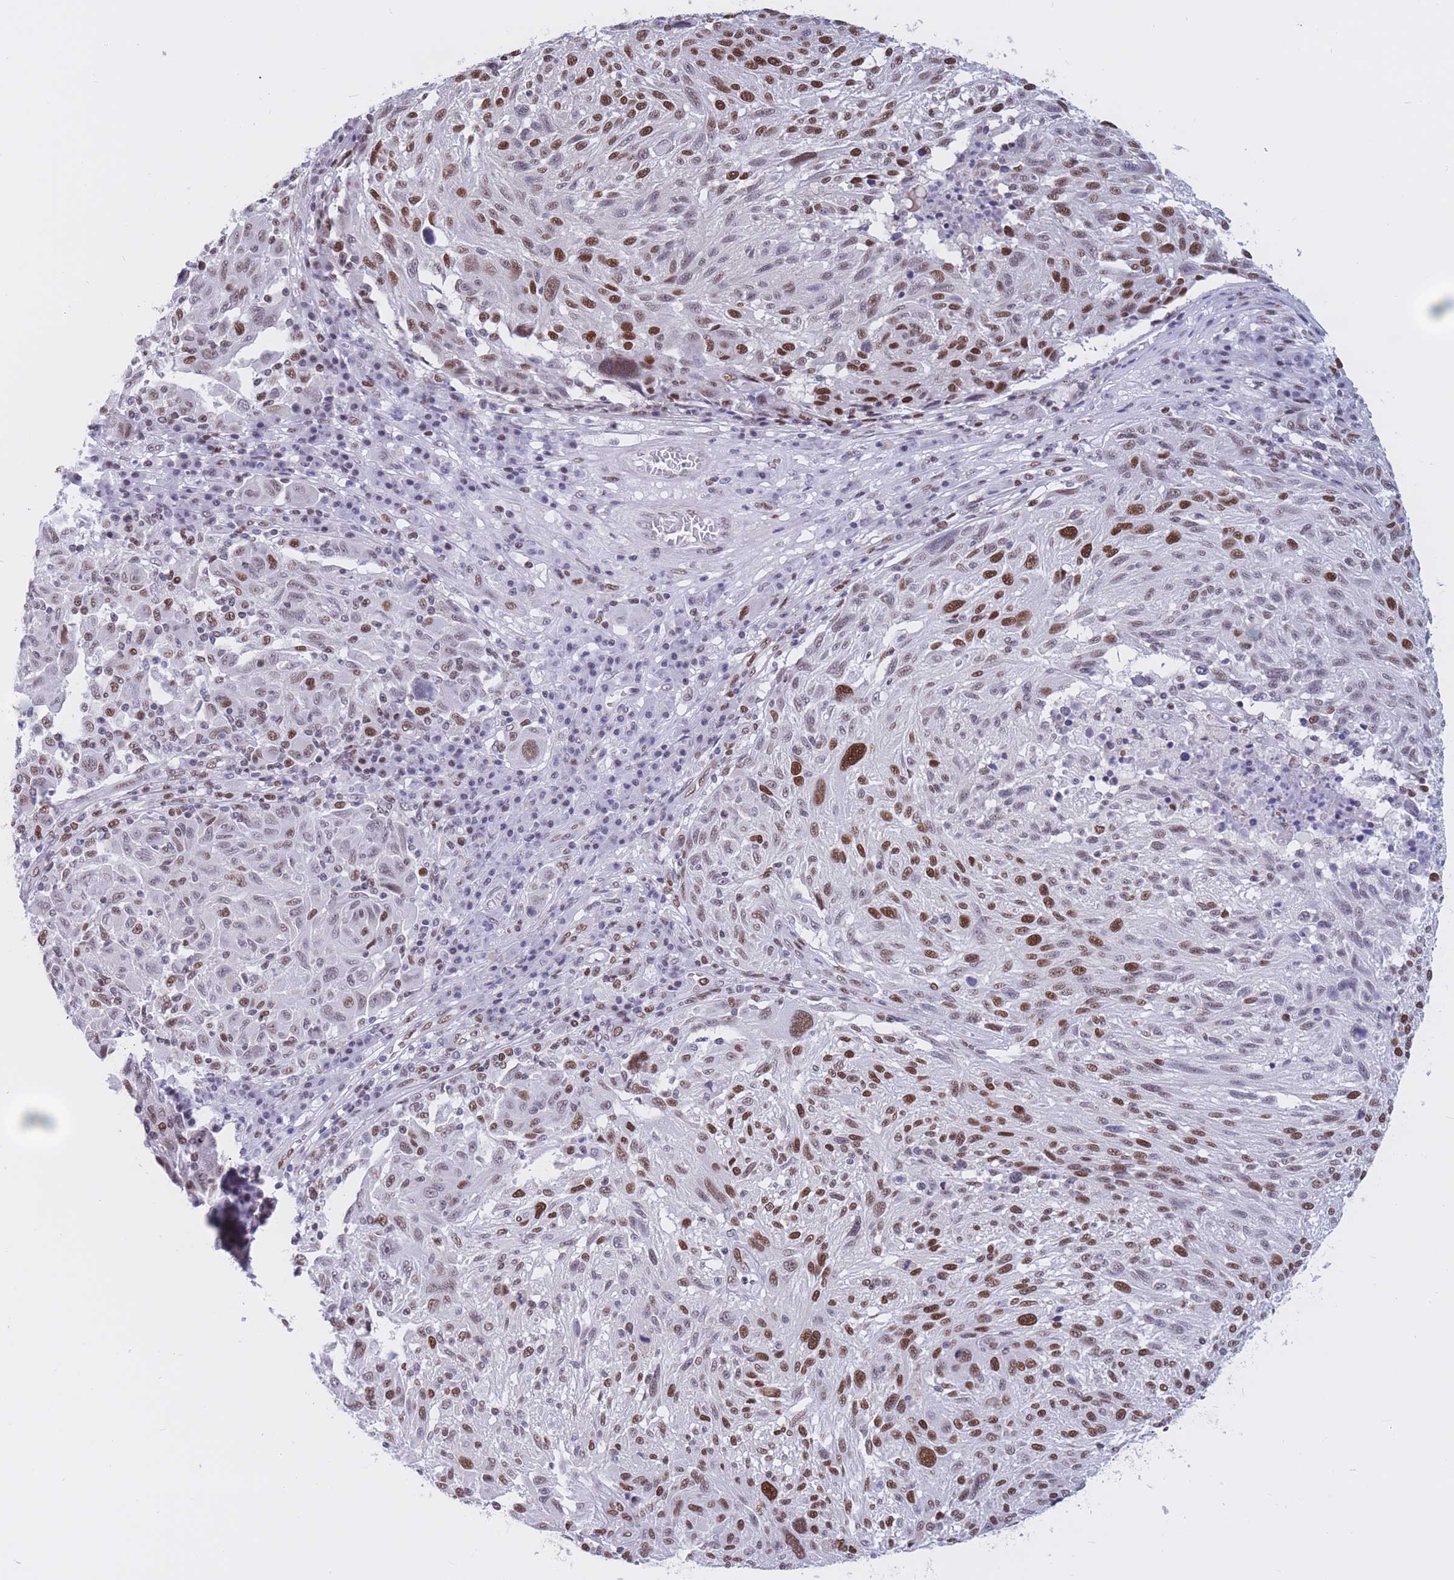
{"staining": {"intensity": "strong", "quantity": "25%-75%", "location": "nuclear"}, "tissue": "melanoma", "cell_type": "Tumor cells", "image_type": "cancer", "snomed": [{"axis": "morphology", "description": "Malignant melanoma, NOS"}, {"axis": "topography", "description": "Skin"}], "caption": "The histopathology image exhibits staining of melanoma, revealing strong nuclear protein positivity (brown color) within tumor cells. (DAB (3,3'-diaminobenzidine) IHC with brightfield microscopy, high magnification).", "gene": "NASP", "patient": {"sex": "male", "age": 53}}